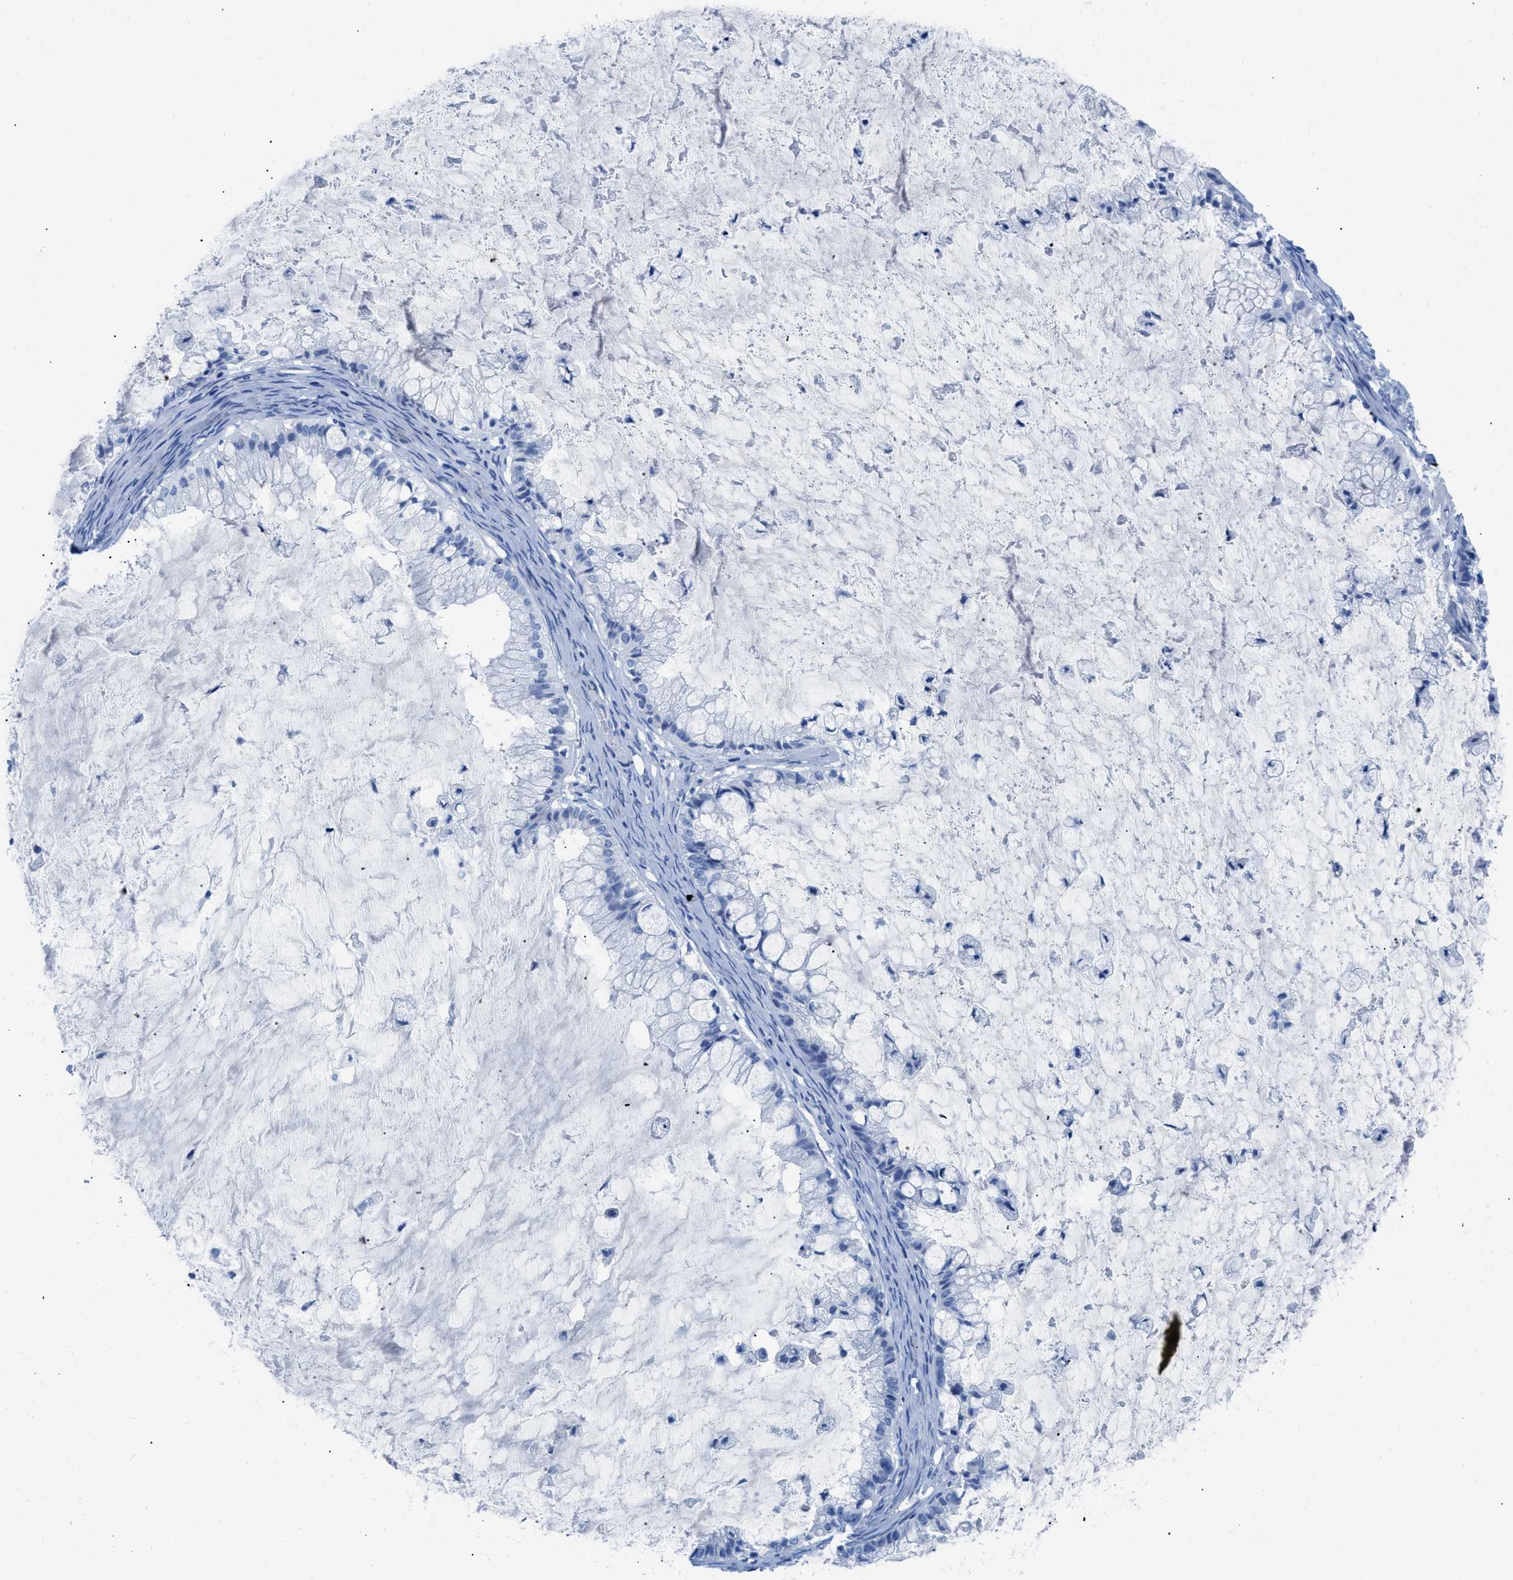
{"staining": {"intensity": "negative", "quantity": "none", "location": "none"}, "tissue": "ovarian cancer", "cell_type": "Tumor cells", "image_type": "cancer", "snomed": [{"axis": "morphology", "description": "Cystadenocarcinoma, mucinous, NOS"}, {"axis": "topography", "description": "Ovary"}], "caption": "A high-resolution histopathology image shows immunohistochemistry (IHC) staining of ovarian cancer, which displays no significant expression in tumor cells. (DAB (3,3'-diaminobenzidine) IHC with hematoxylin counter stain).", "gene": "TCL1A", "patient": {"sex": "female", "age": 57}}